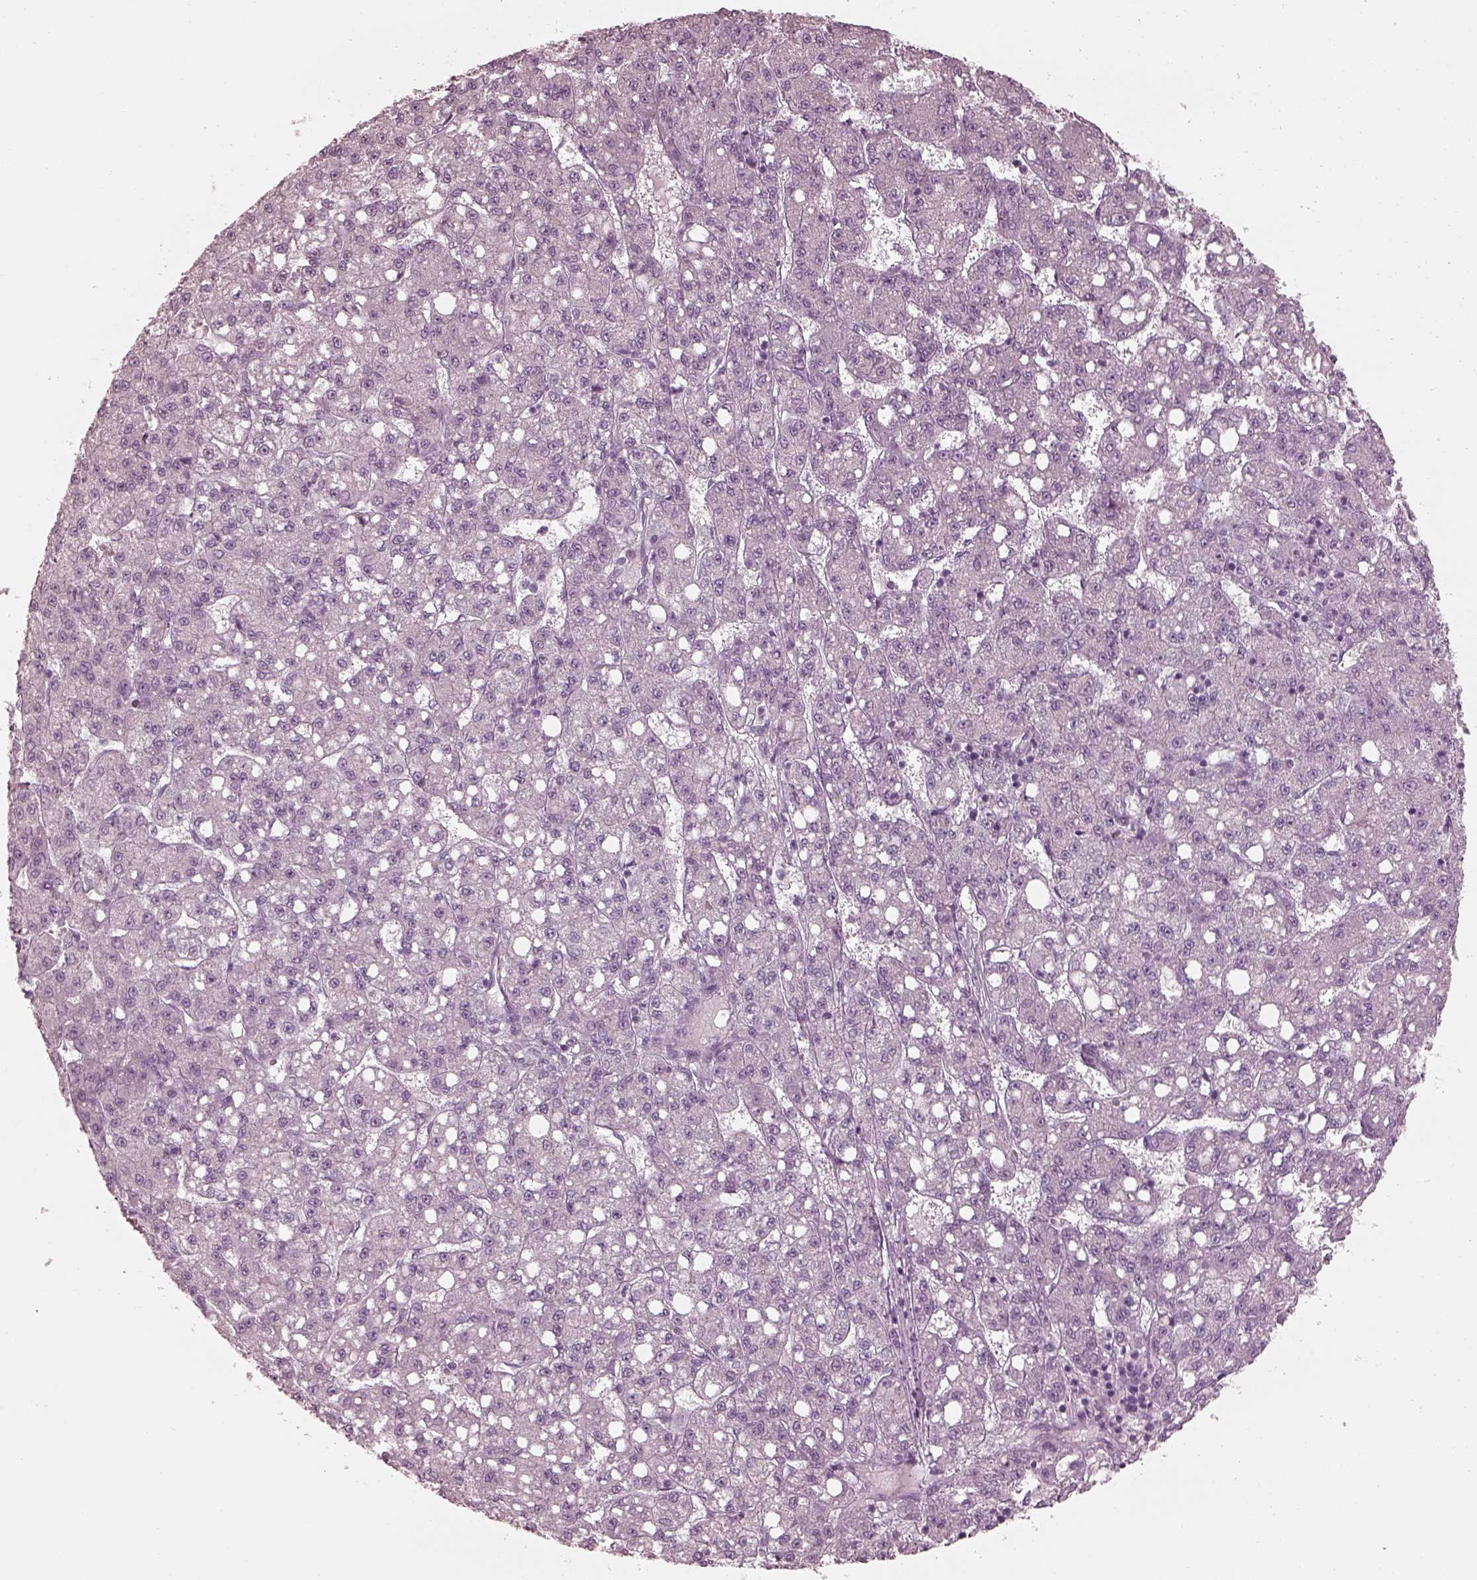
{"staining": {"intensity": "negative", "quantity": "none", "location": "none"}, "tissue": "liver cancer", "cell_type": "Tumor cells", "image_type": "cancer", "snomed": [{"axis": "morphology", "description": "Carcinoma, Hepatocellular, NOS"}, {"axis": "topography", "description": "Liver"}], "caption": "IHC histopathology image of human liver cancer (hepatocellular carcinoma) stained for a protein (brown), which shows no positivity in tumor cells.", "gene": "SAXO2", "patient": {"sex": "female", "age": 65}}